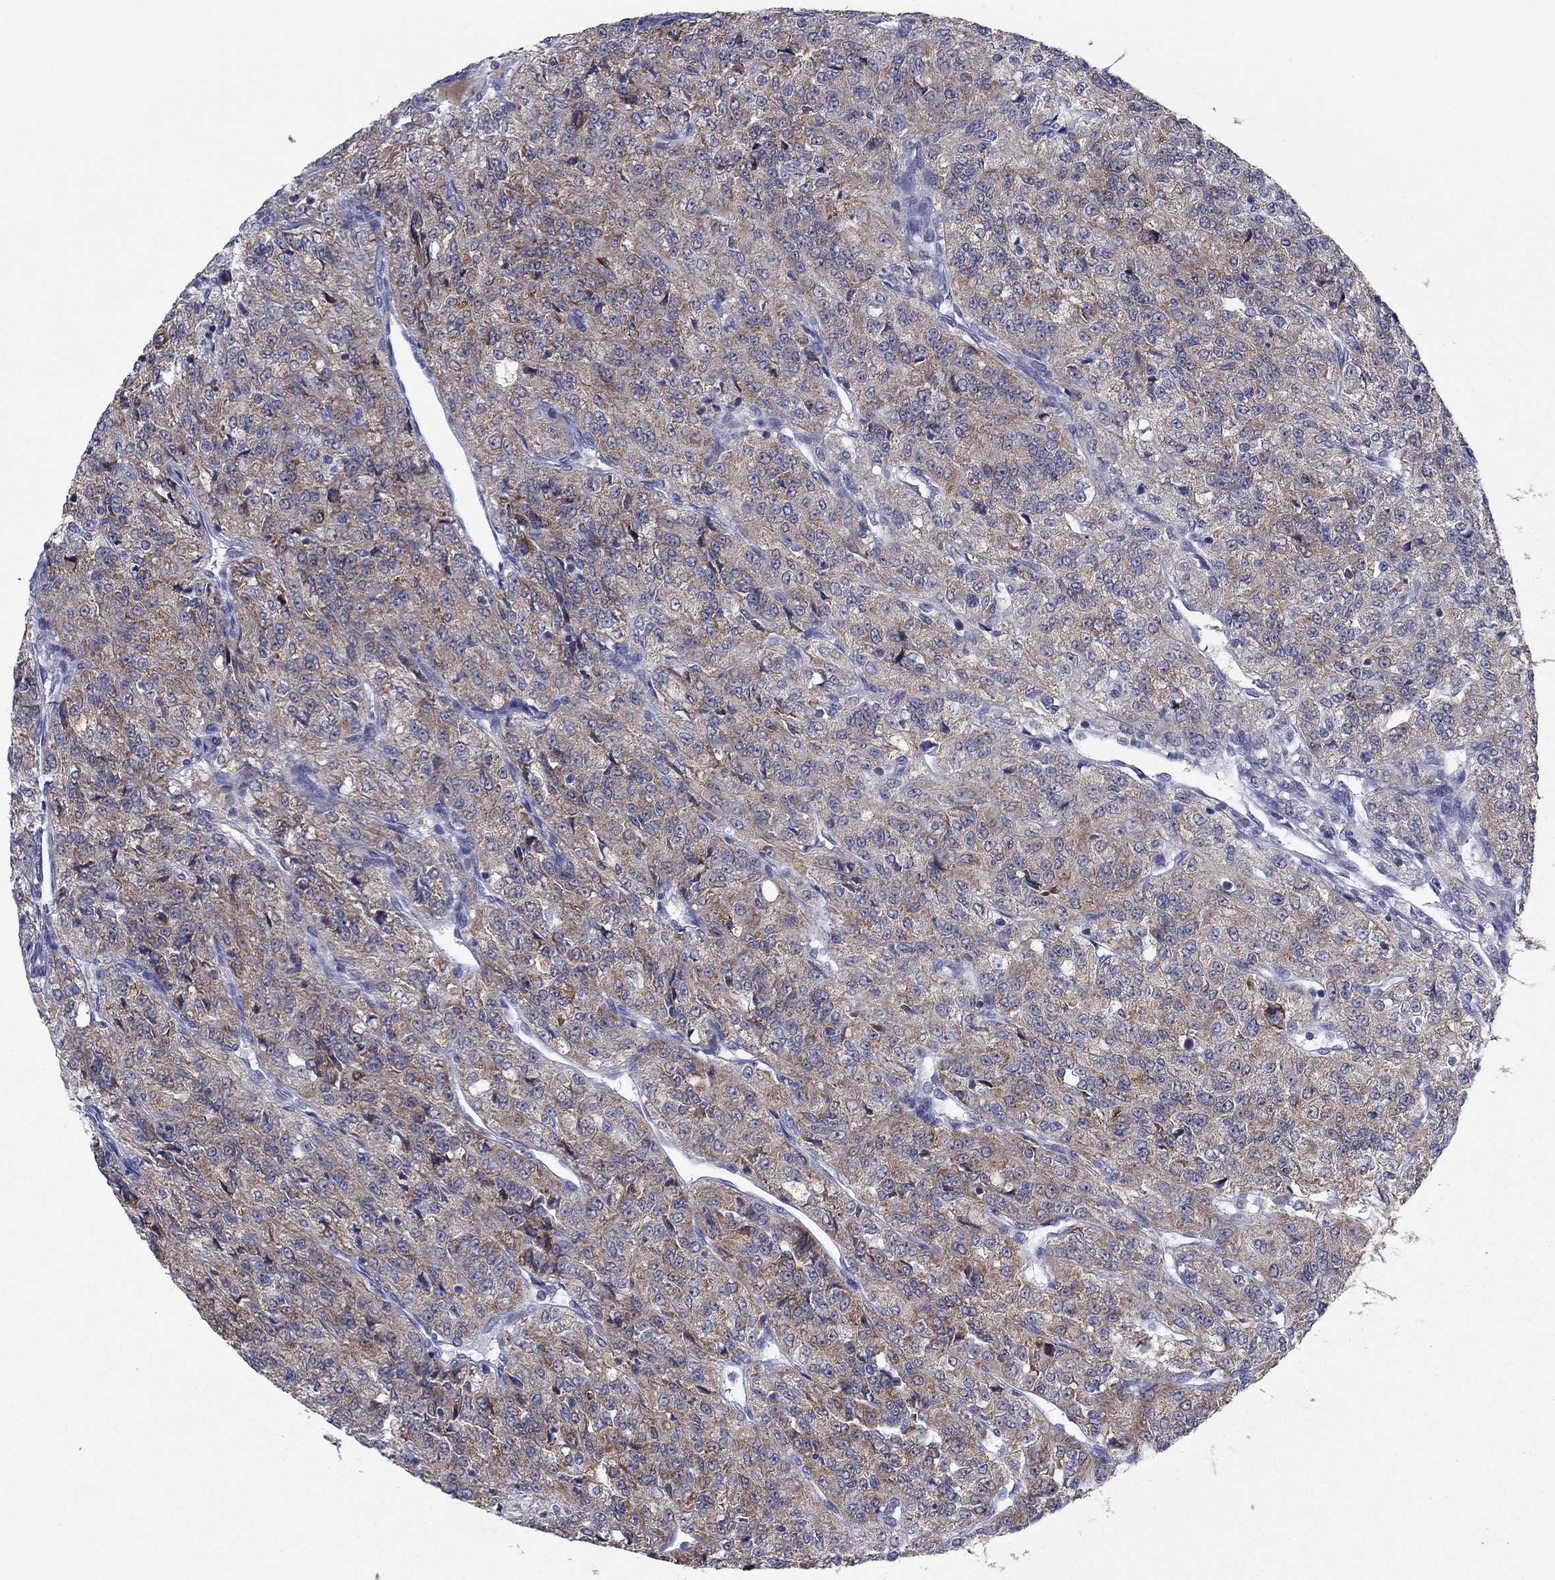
{"staining": {"intensity": "moderate", "quantity": "<25%", "location": "cytoplasmic/membranous"}, "tissue": "renal cancer", "cell_type": "Tumor cells", "image_type": "cancer", "snomed": [{"axis": "morphology", "description": "Adenocarcinoma, NOS"}, {"axis": "topography", "description": "Kidney"}], "caption": "About <25% of tumor cells in human adenocarcinoma (renal) reveal moderate cytoplasmic/membranous protein expression as visualized by brown immunohistochemical staining.", "gene": "GRHPR", "patient": {"sex": "female", "age": 63}}